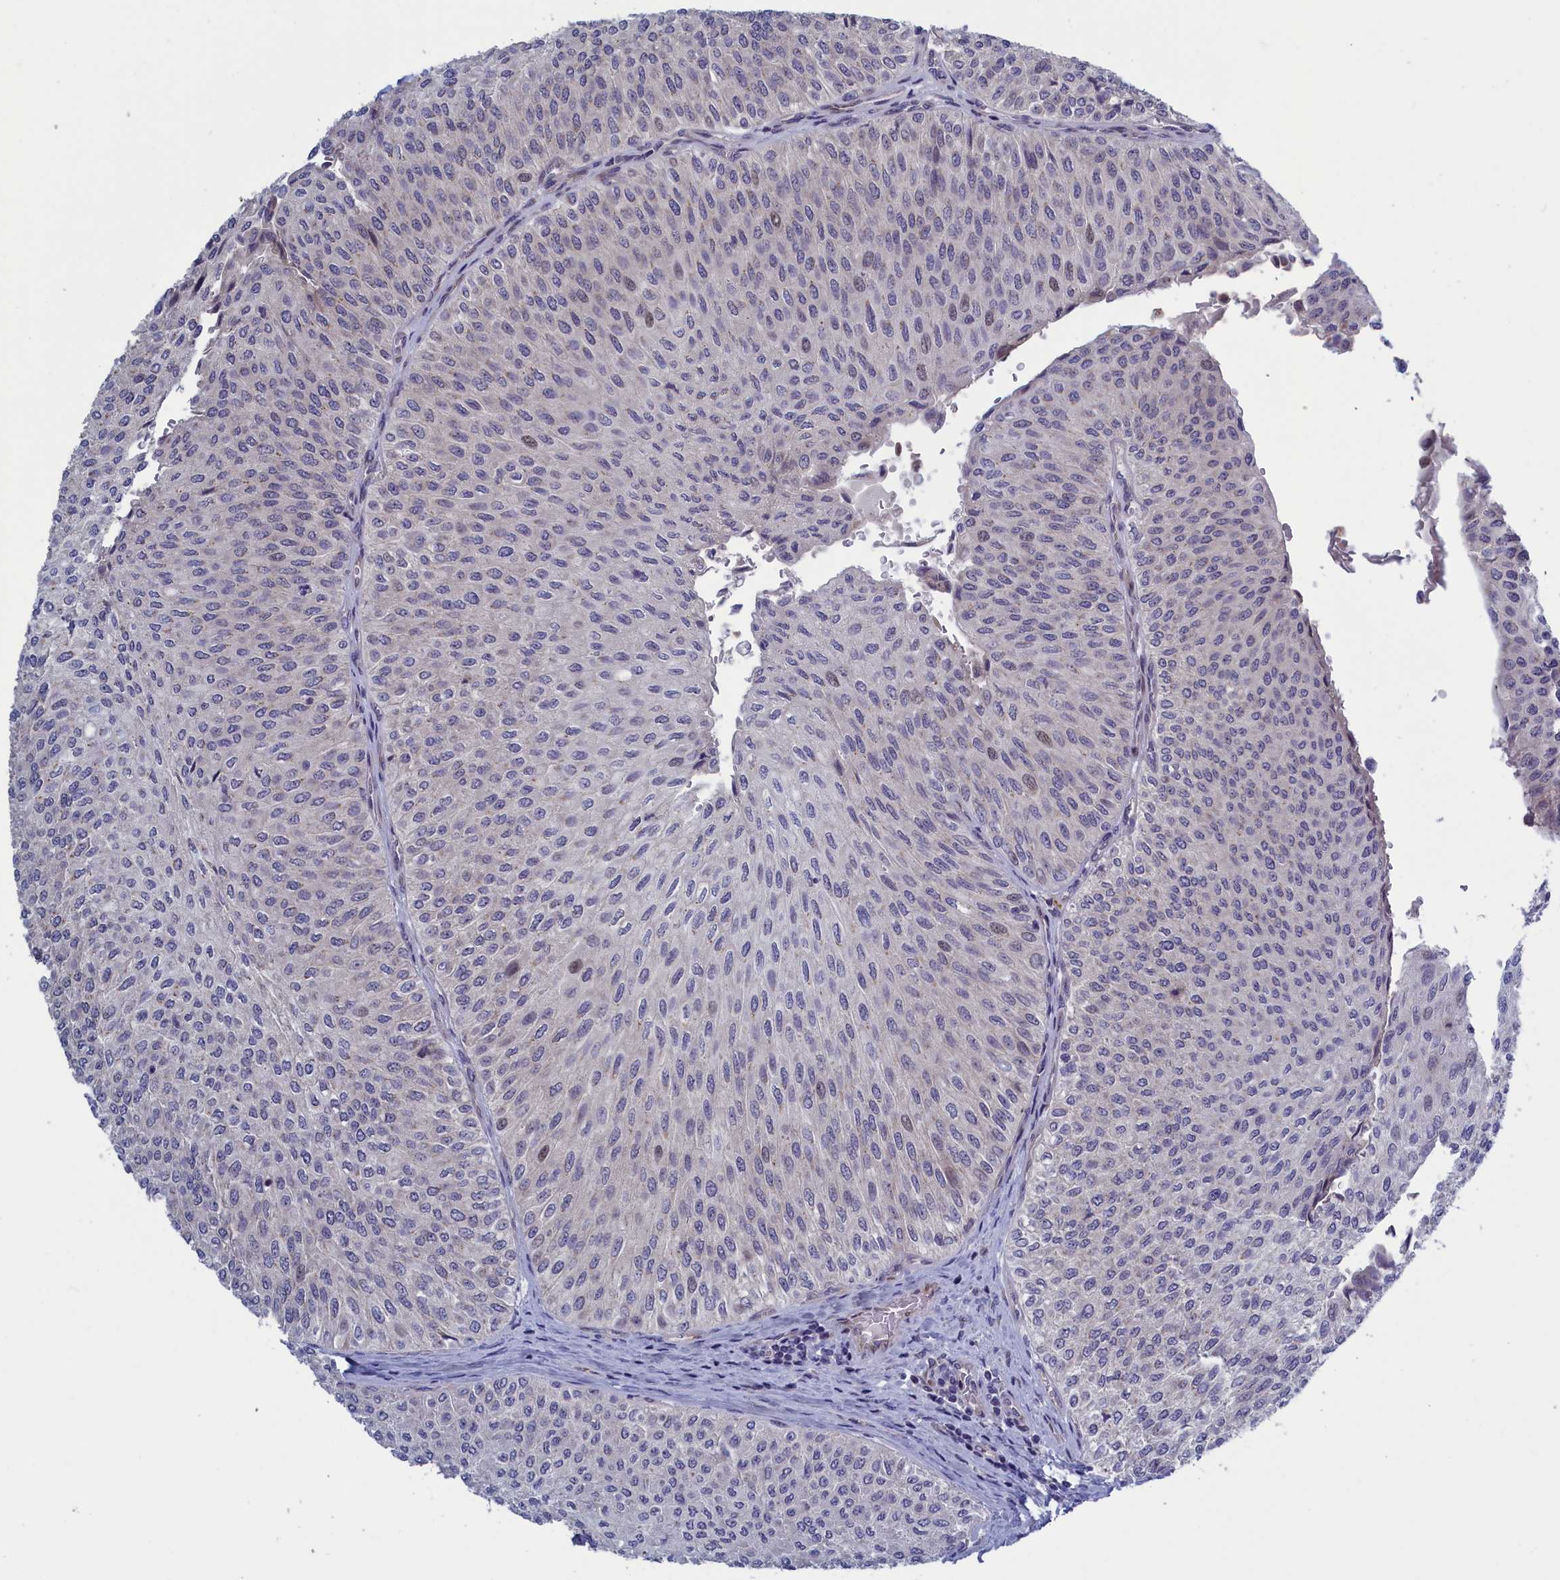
{"staining": {"intensity": "weak", "quantity": "<25%", "location": "nuclear"}, "tissue": "urothelial cancer", "cell_type": "Tumor cells", "image_type": "cancer", "snomed": [{"axis": "morphology", "description": "Urothelial carcinoma, Low grade"}, {"axis": "topography", "description": "Urinary bladder"}], "caption": "Human low-grade urothelial carcinoma stained for a protein using IHC displays no expression in tumor cells.", "gene": "LSG1", "patient": {"sex": "male", "age": 78}}